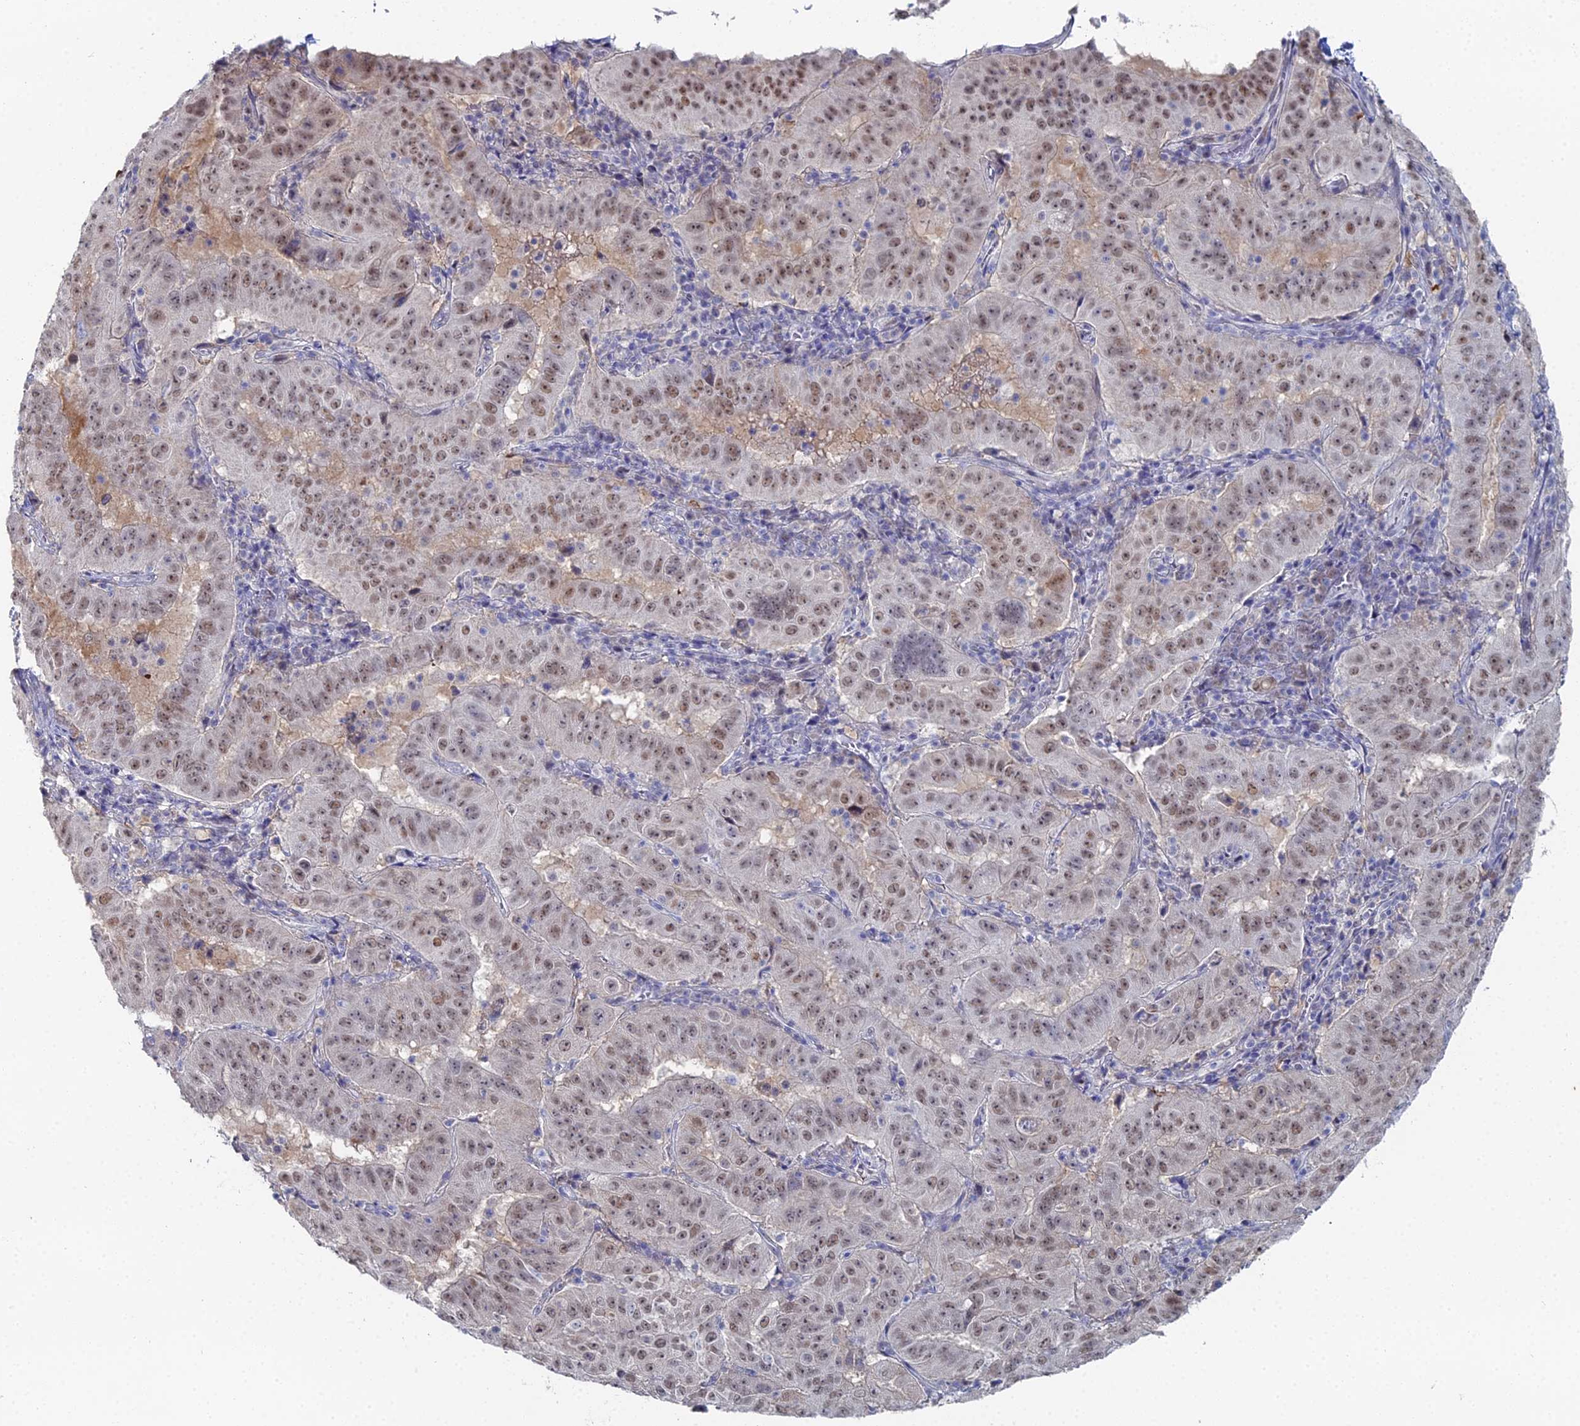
{"staining": {"intensity": "moderate", "quantity": ">75%", "location": "nuclear"}, "tissue": "pancreatic cancer", "cell_type": "Tumor cells", "image_type": "cancer", "snomed": [{"axis": "morphology", "description": "Adenocarcinoma, NOS"}, {"axis": "topography", "description": "Pancreas"}], "caption": "Pancreatic adenocarcinoma tissue shows moderate nuclear positivity in about >75% of tumor cells", "gene": "THAP4", "patient": {"sex": "male", "age": 63}}